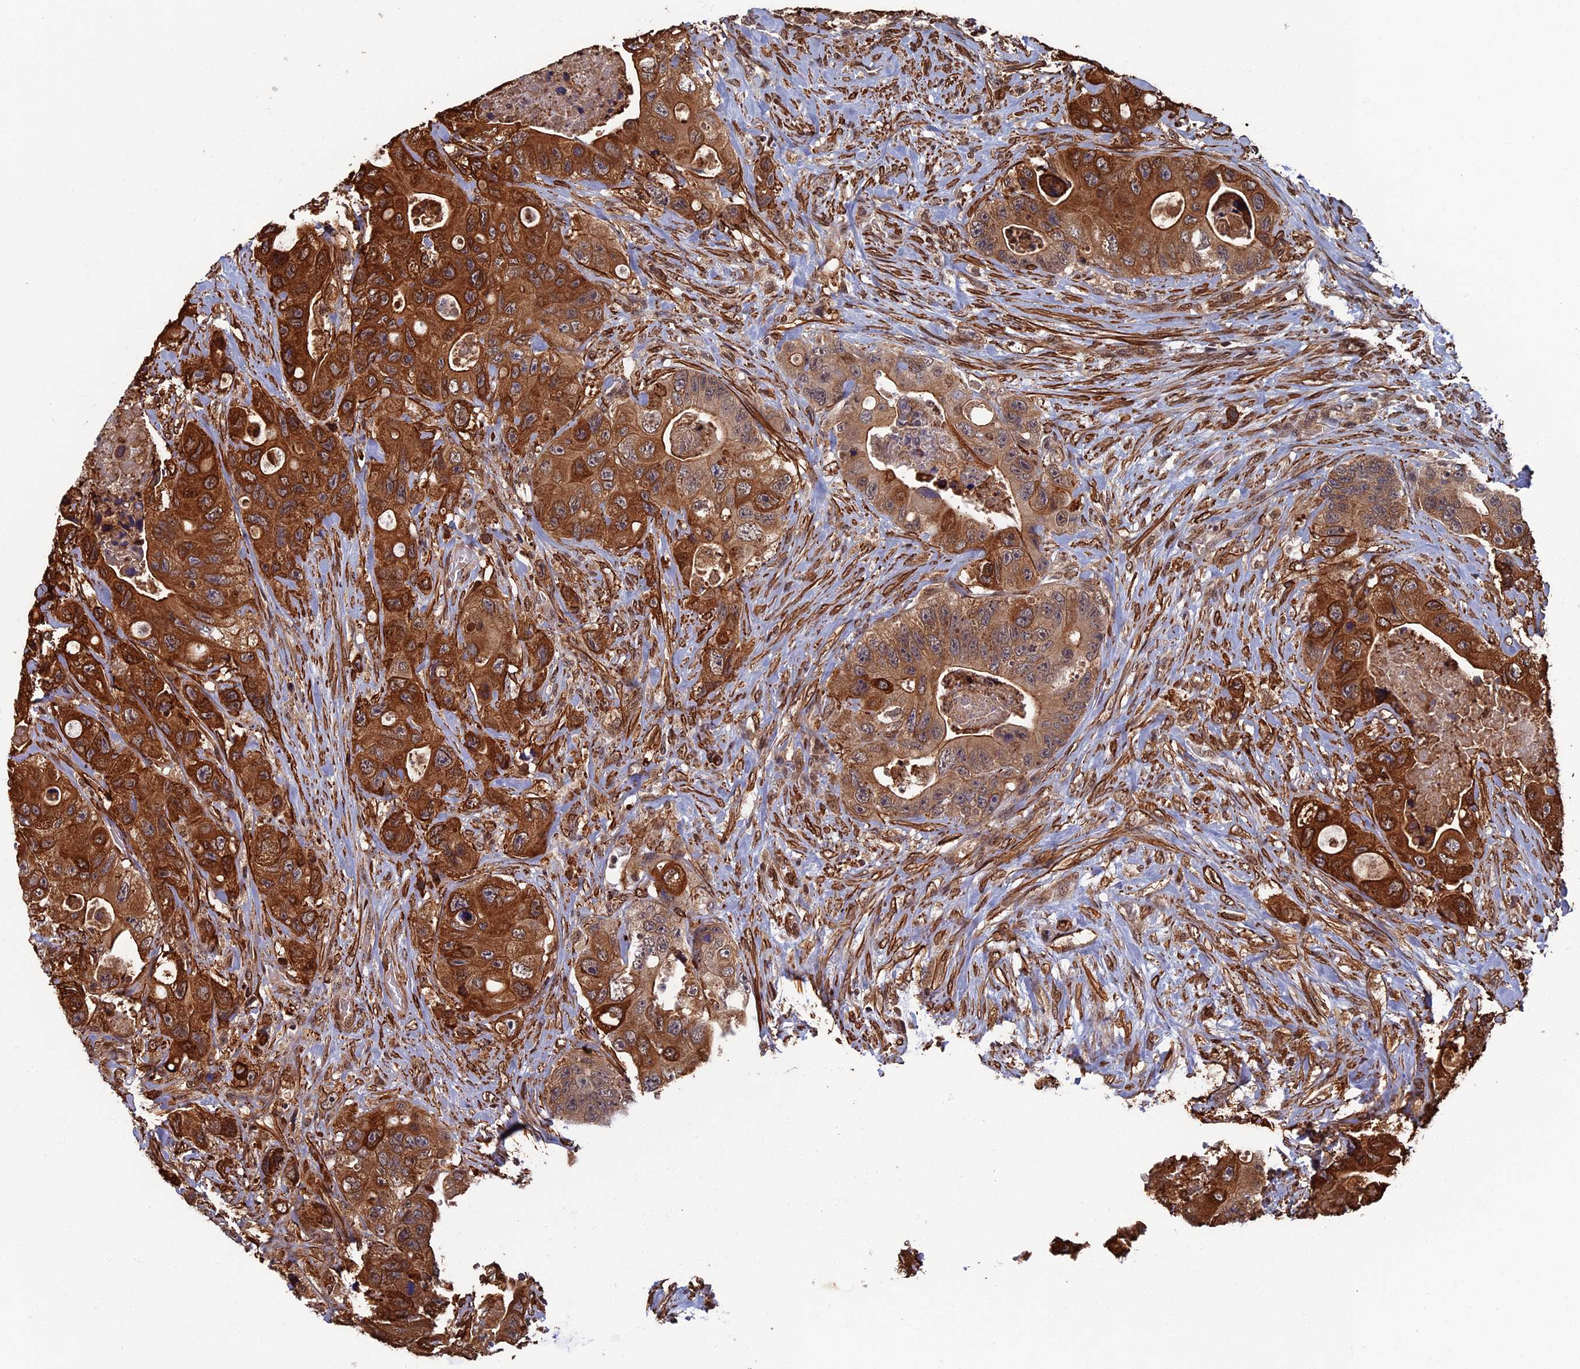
{"staining": {"intensity": "strong", "quantity": ">75%", "location": "cytoplasmic/membranous"}, "tissue": "colorectal cancer", "cell_type": "Tumor cells", "image_type": "cancer", "snomed": [{"axis": "morphology", "description": "Adenocarcinoma, NOS"}, {"axis": "topography", "description": "Colon"}], "caption": "Immunohistochemistry (IHC) (DAB) staining of adenocarcinoma (colorectal) shows strong cytoplasmic/membranous protein expression in about >75% of tumor cells.", "gene": "CTDP1", "patient": {"sex": "female", "age": 46}}